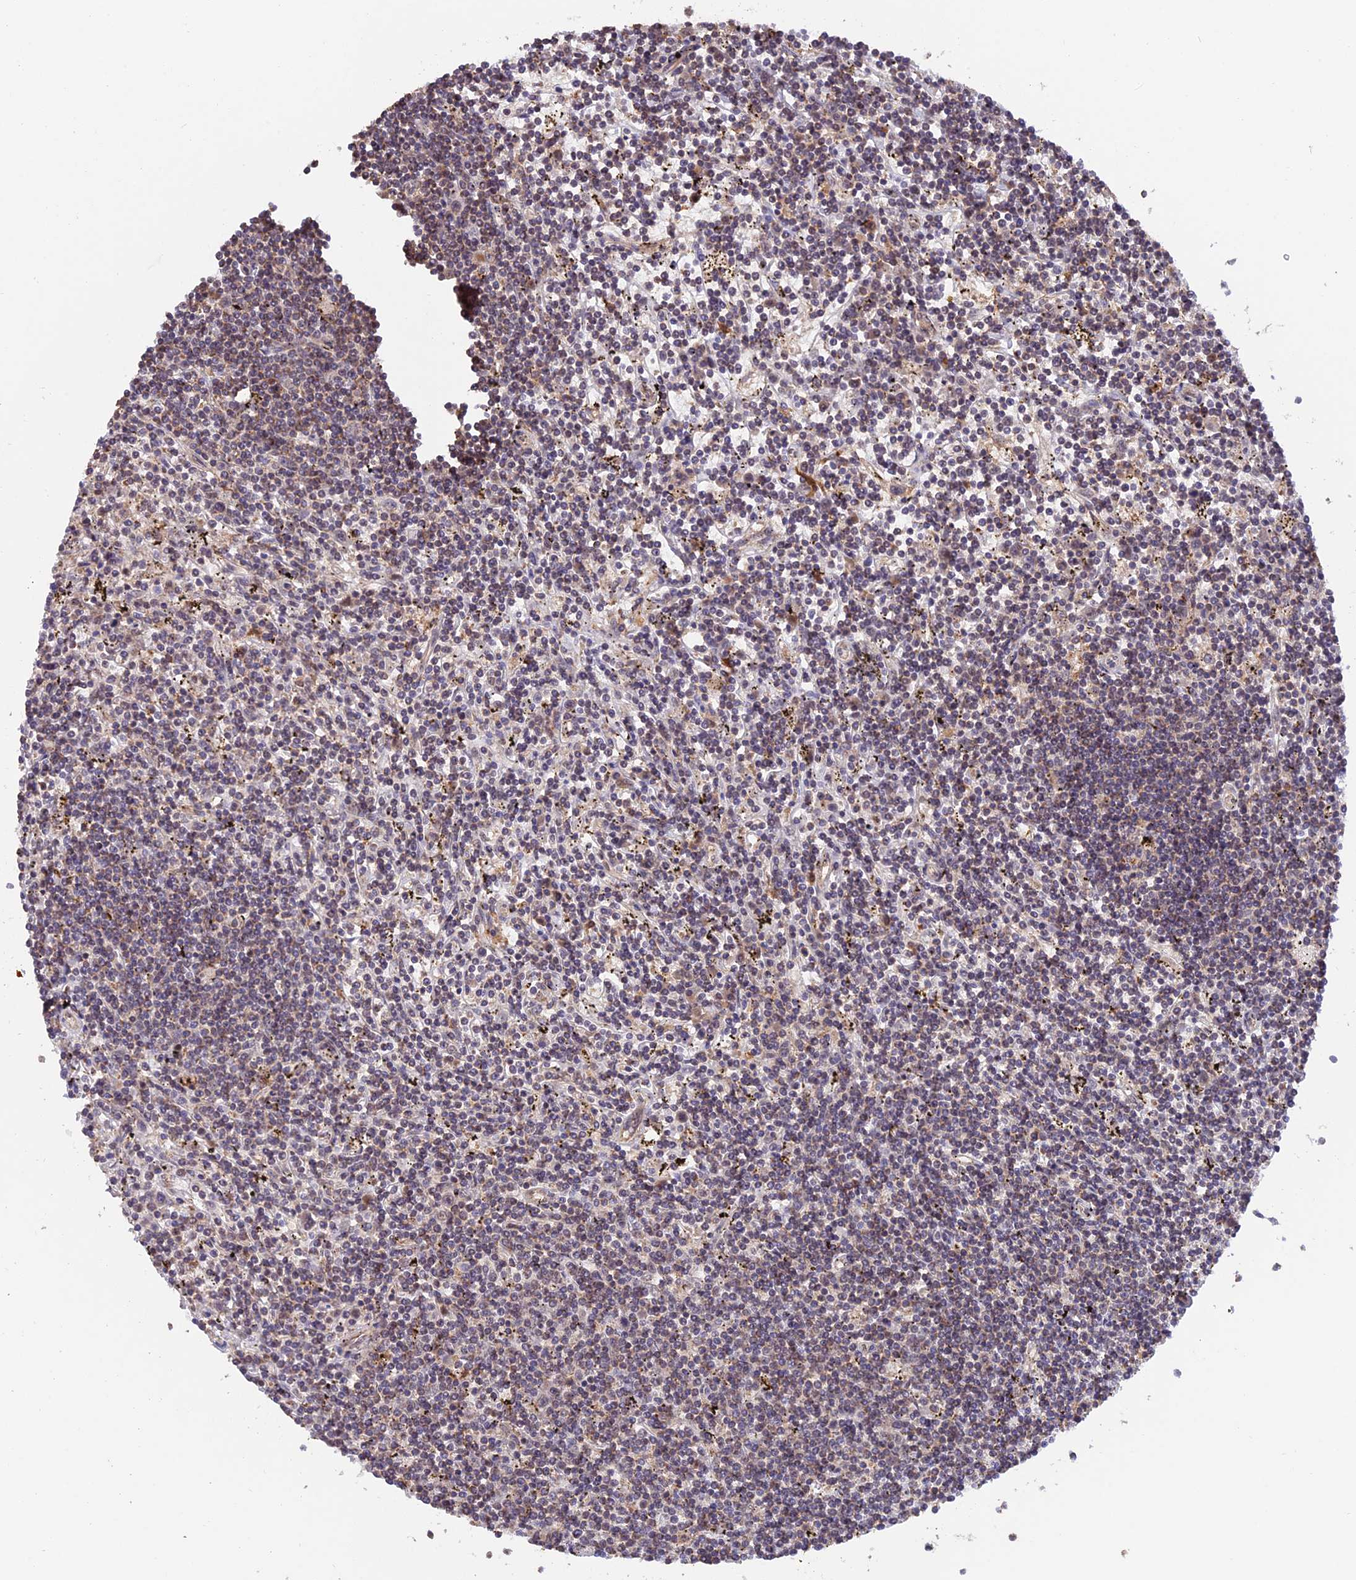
{"staining": {"intensity": "negative", "quantity": "none", "location": "none"}, "tissue": "lymphoma", "cell_type": "Tumor cells", "image_type": "cancer", "snomed": [{"axis": "morphology", "description": "Malignant lymphoma, non-Hodgkin's type, Low grade"}, {"axis": "topography", "description": "Spleen"}], "caption": "The micrograph demonstrates no staining of tumor cells in lymphoma. (Brightfield microscopy of DAB immunohistochemistry at high magnification).", "gene": "MNS1", "patient": {"sex": "male", "age": 76}}